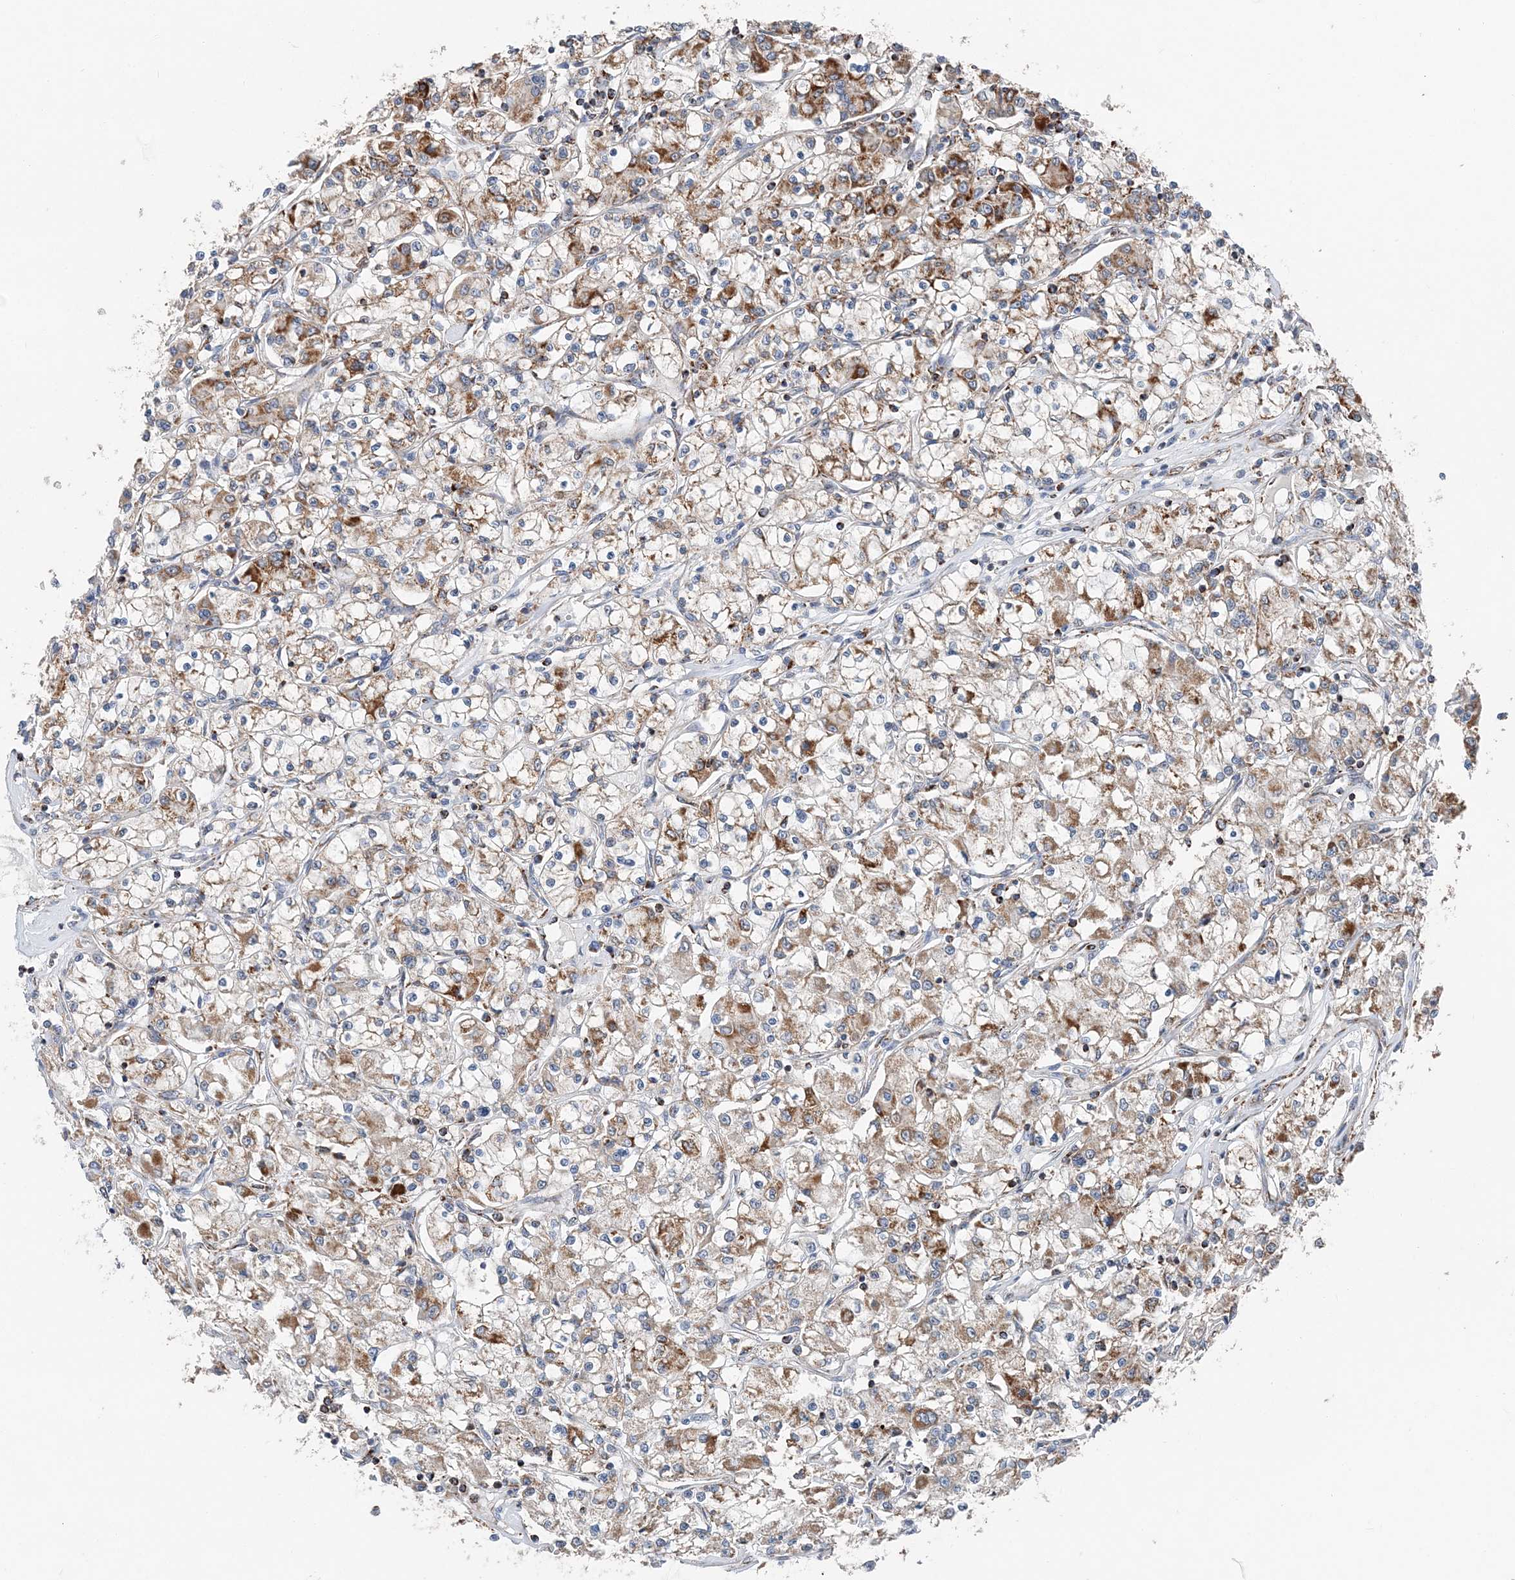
{"staining": {"intensity": "moderate", "quantity": ">75%", "location": "cytoplasmic/membranous"}, "tissue": "renal cancer", "cell_type": "Tumor cells", "image_type": "cancer", "snomed": [{"axis": "morphology", "description": "Adenocarcinoma, NOS"}, {"axis": "topography", "description": "Kidney"}], "caption": "Approximately >75% of tumor cells in renal cancer exhibit moderate cytoplasmic/membranous protein staining as visualized by brown immunohistochemical staining.", "gene": "SPRY2", "patient": {"sex": "female", "age": 59}}